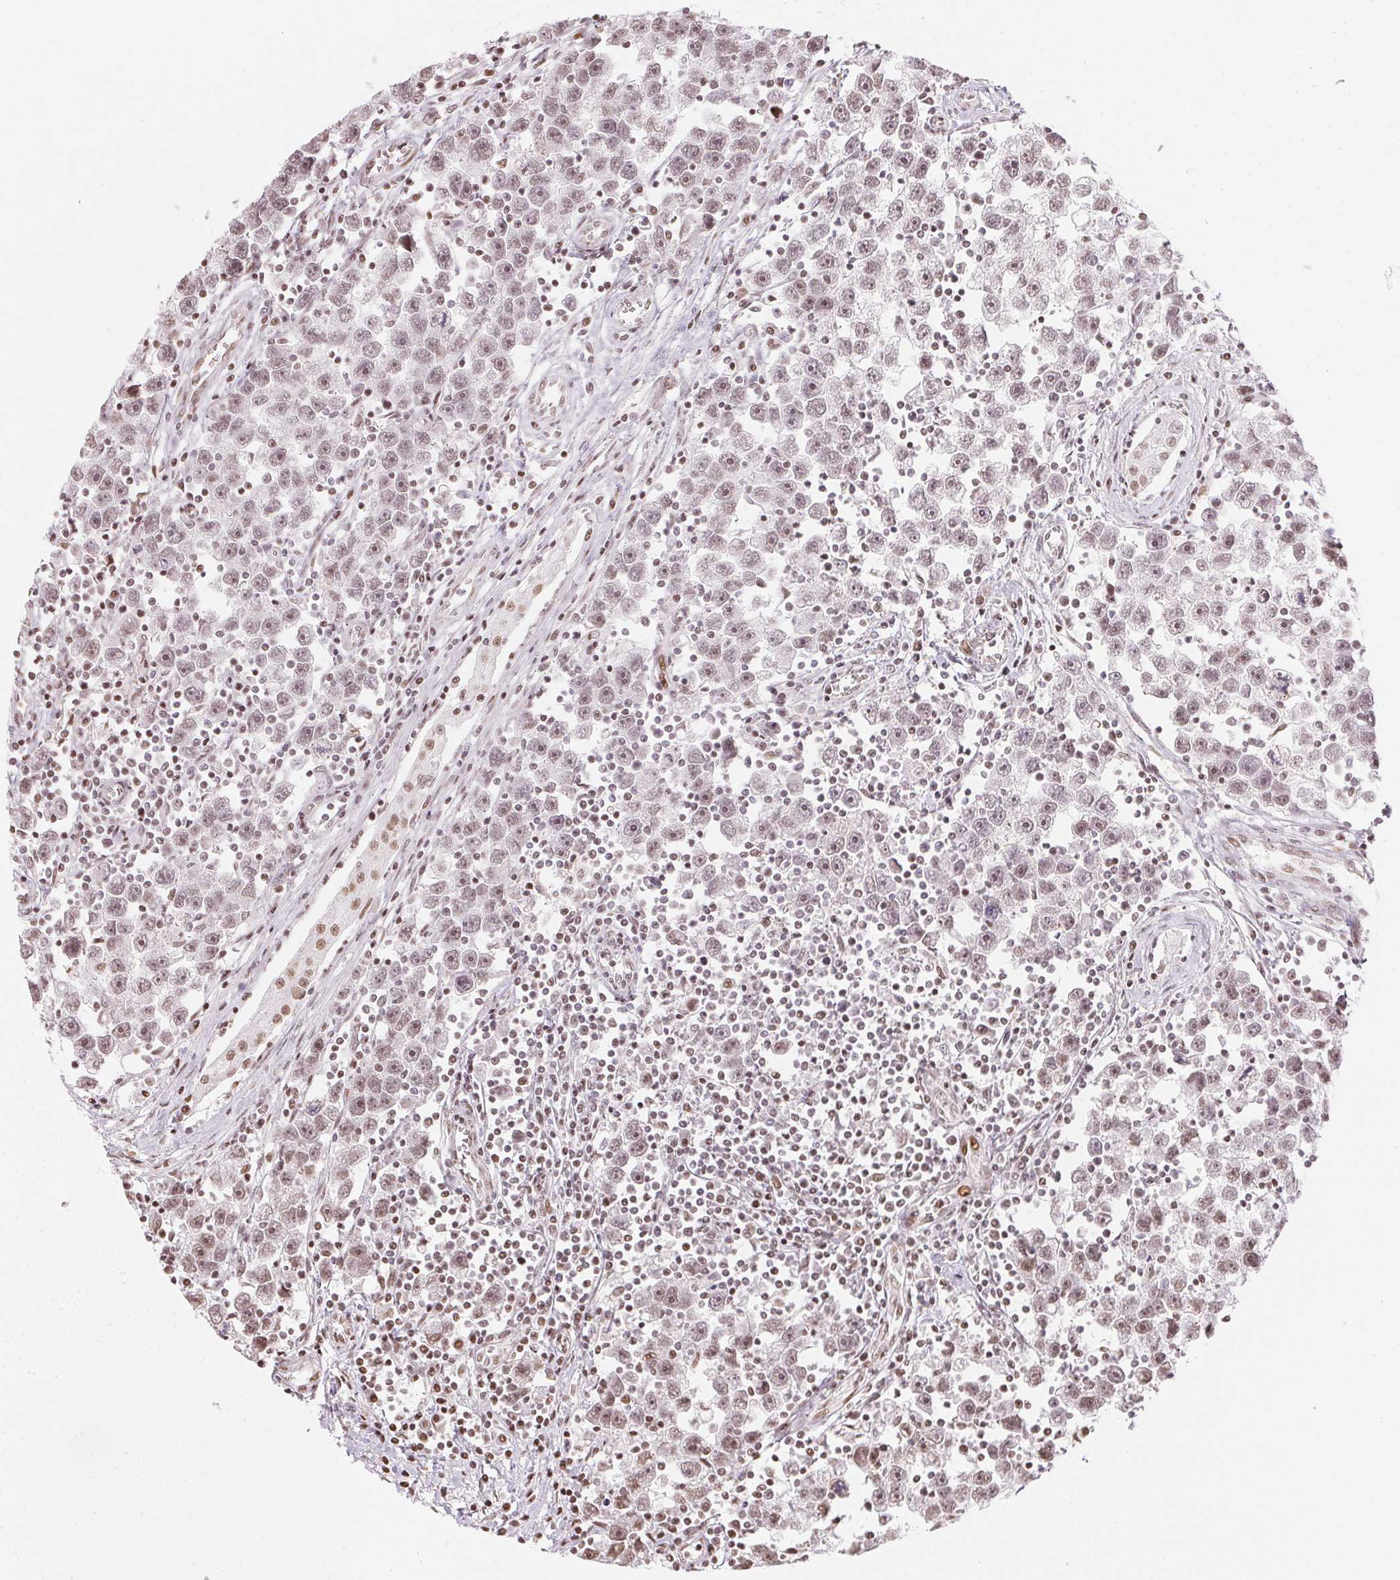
{"staining": {"intensity": "weak", "quantity": "25%-75%", "location": "nuclear"}, "tissue": "testis cancer", "cell_type": "Tumor cells", "image_type": "cancer", "snomed": [{"axis": "morphology", "description": "Seminoma, NOS"}, {"axis": "topography", "description": "Testis"}], "caption": "Testis seminoma stained with DAB (3,3'-diaminobenzidine) IHC displays low levels of weak nuclear expression in approximately 25%-75% of tumor cells. Using DAB (brown) and hematoxylin (blue) stains, captured at high magnification using brightfield microscopy.", "gene": "KAT6A", "patient": {"sex": "male", "age": 30}}